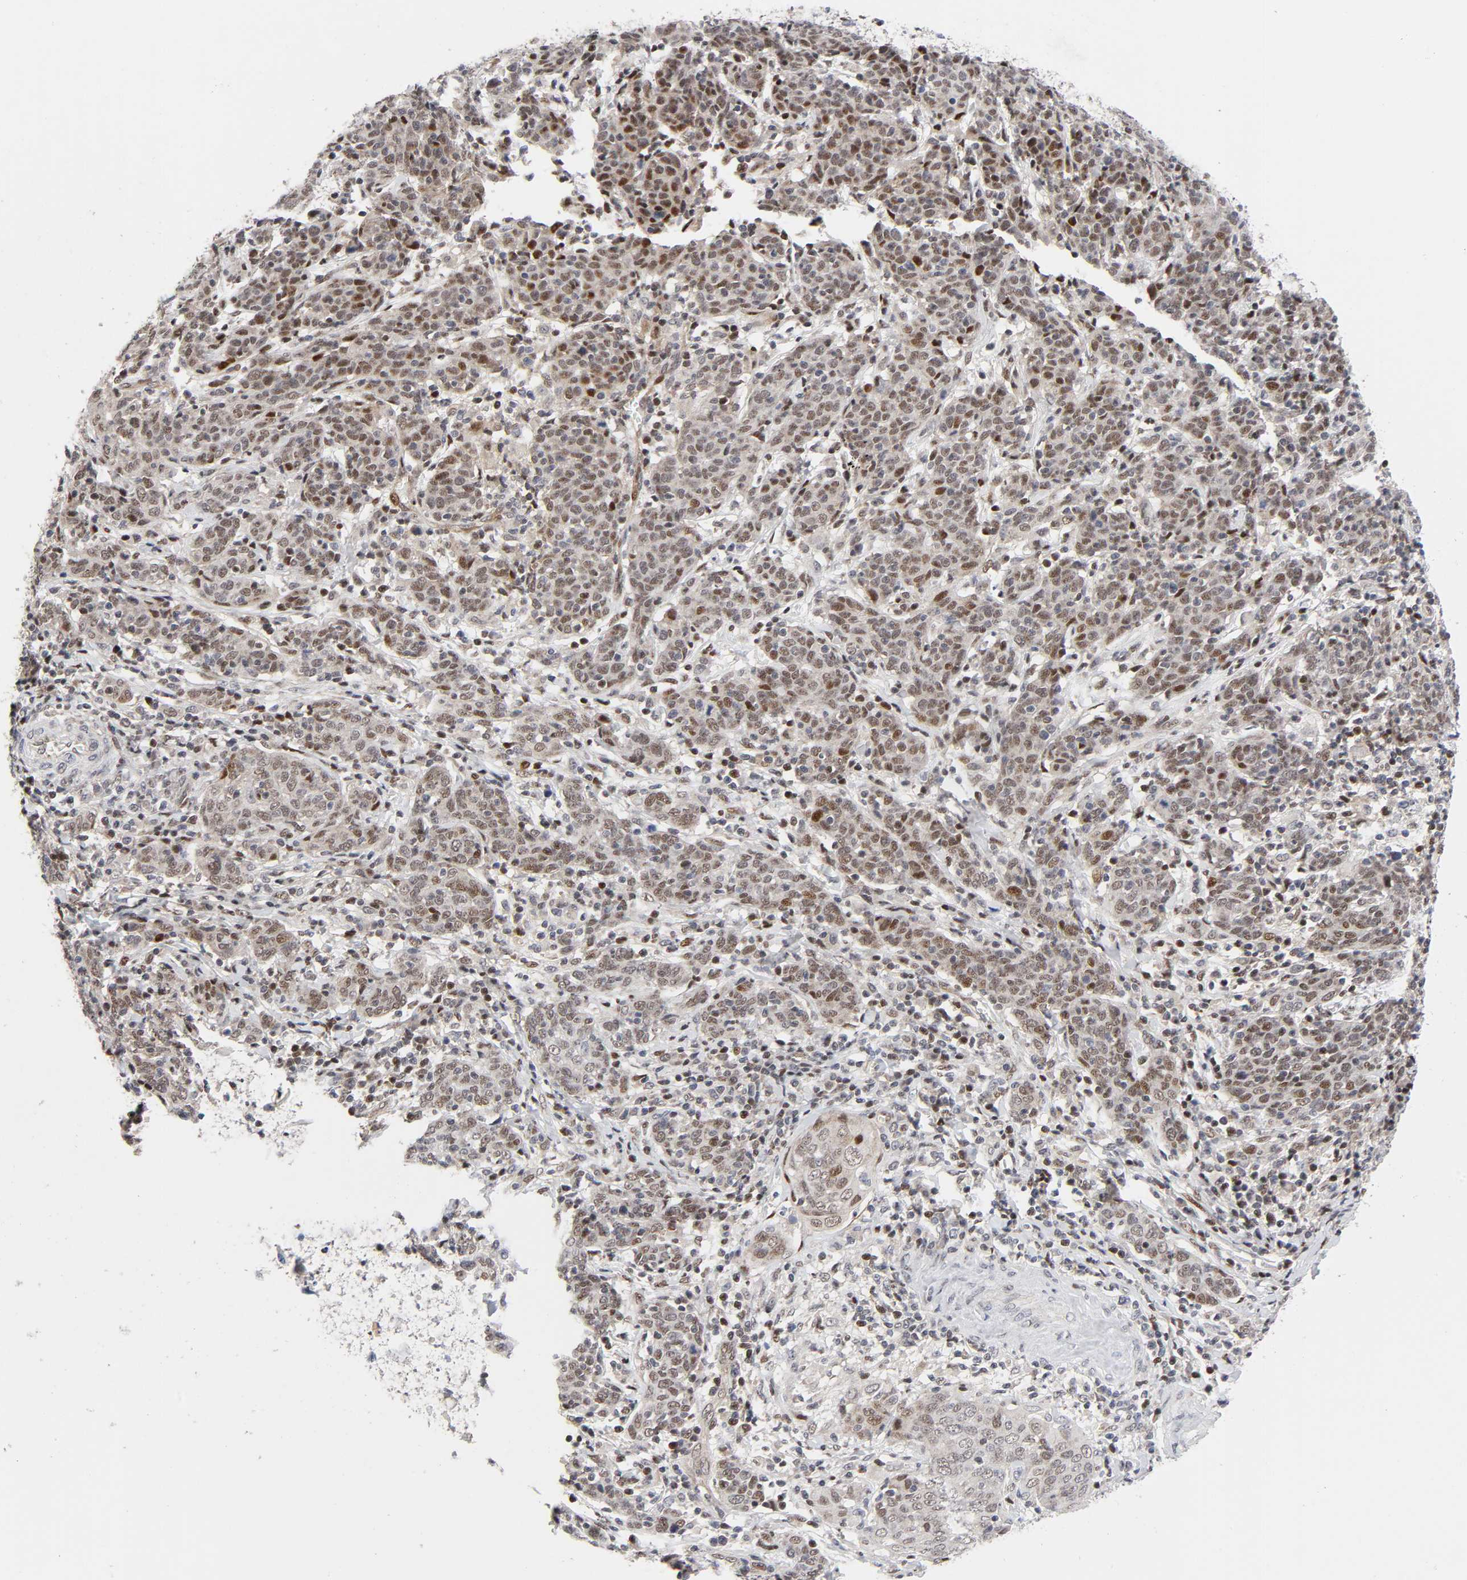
{"staining": {"intensity": "moderate", "quantity": ">75%", "location": "nuclear"}, "tissue": "cervical cancer", "cell_type": "Tumor cells", "image_type": "cancer", "snomed": [{"axis": "morphology", "description": "Normal tissue, NOS"}, {"axis": "morphology", "description": "Squamous cell carcinoma, NOS"}, {"axis": "topography", "description": "Cervix"}], "caption": "Immunohistochemical staining of human cervical cancer exhibits medium levels of moderate nuclear expression in about >75% of tumor cells.", "gene": "STK38", "patient": {"sex": "female", "age": 67}}